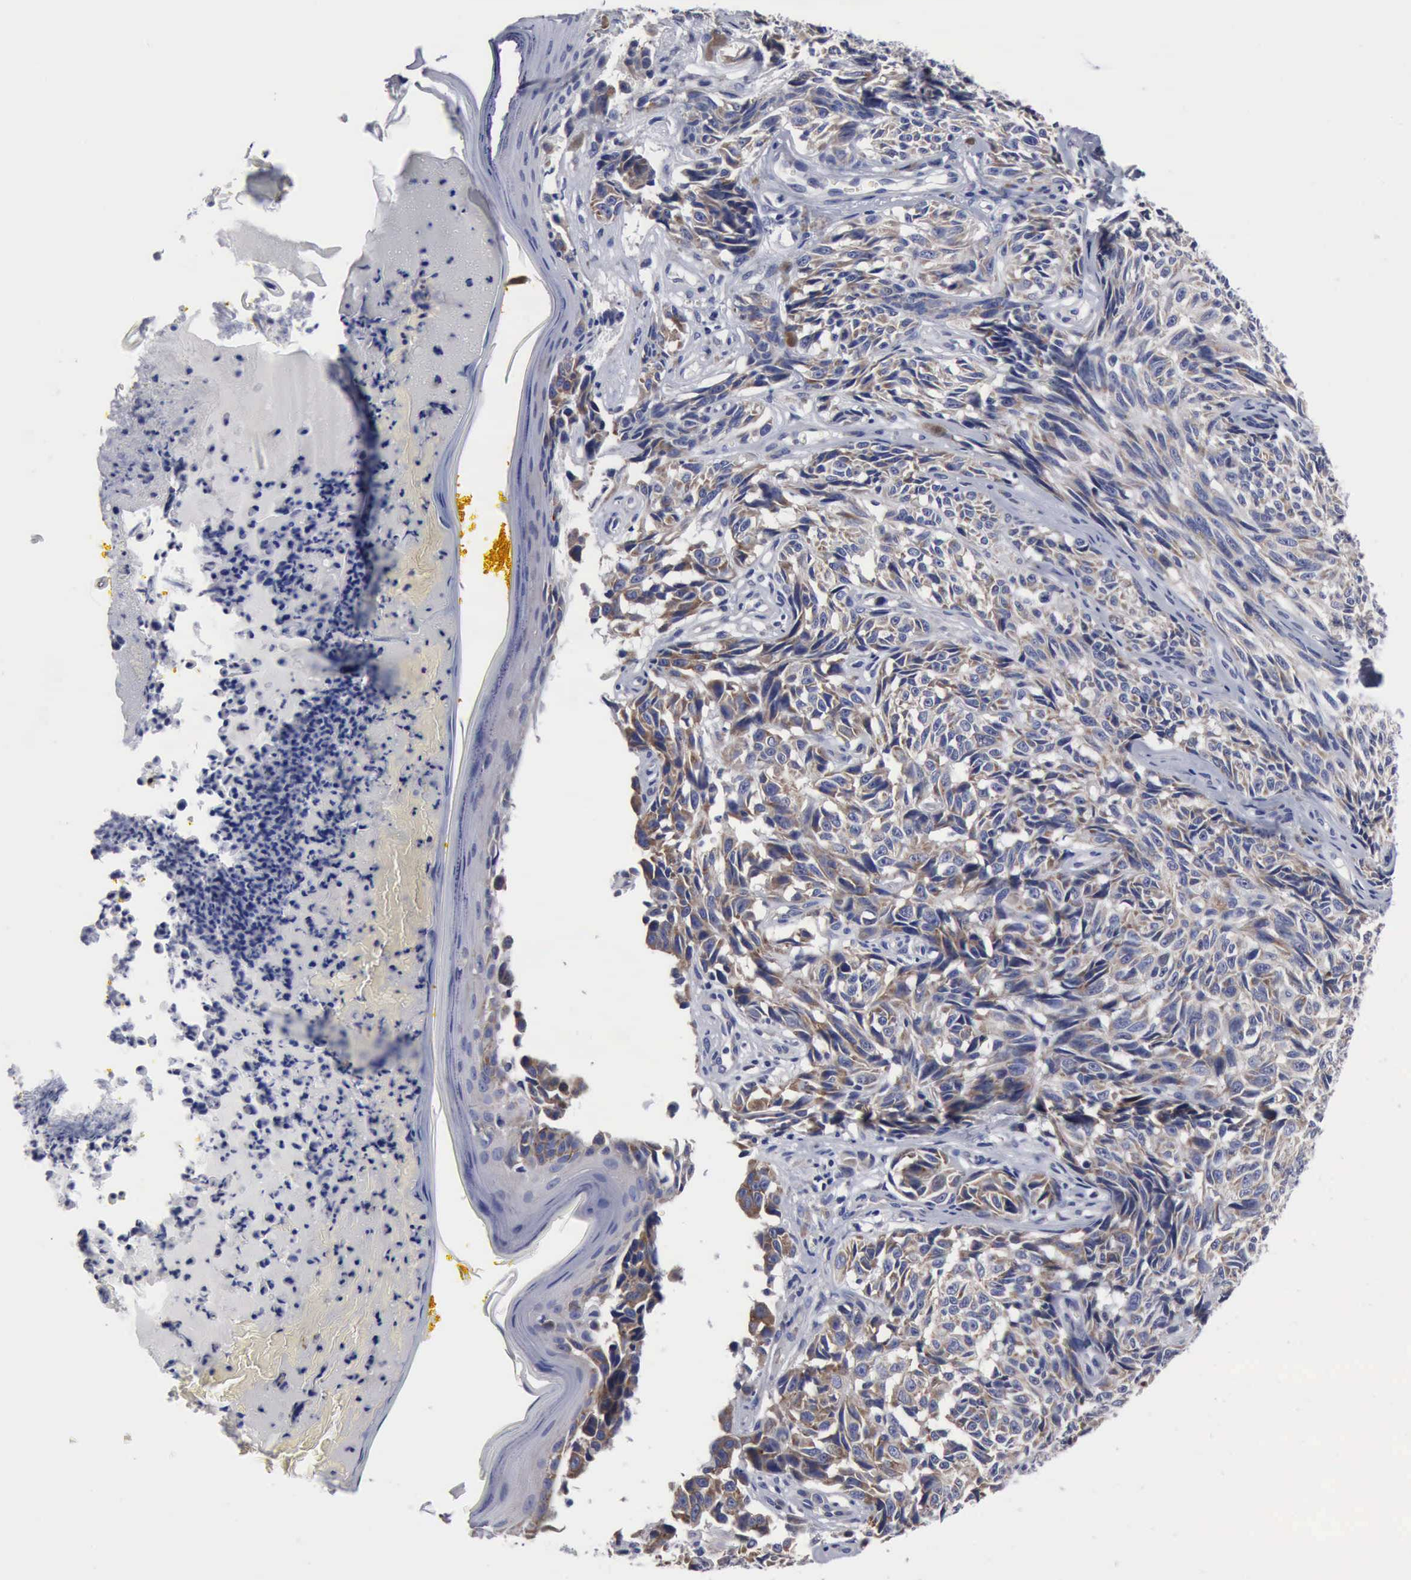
{"staining": {"intensity": "moderate", "quantity": "25%-75%", "location": "cytoplasmic/membranous"}, "tissue": "melanoma", "cell_type": "Tumor cells", "image_type": "cancer", "snomed": [{"axis": "morphology", "description": "Malignant melanoma, NOS"}, {"axis": "topography", "description": "Skin"}], "caption": "Tumor cells demonstrate moderate cytoplasmic/membranous staining in about 25%-75% of cells in melanoma.", "gene": "TXLNG", "patient": {"sex": "male", "age": 67}}